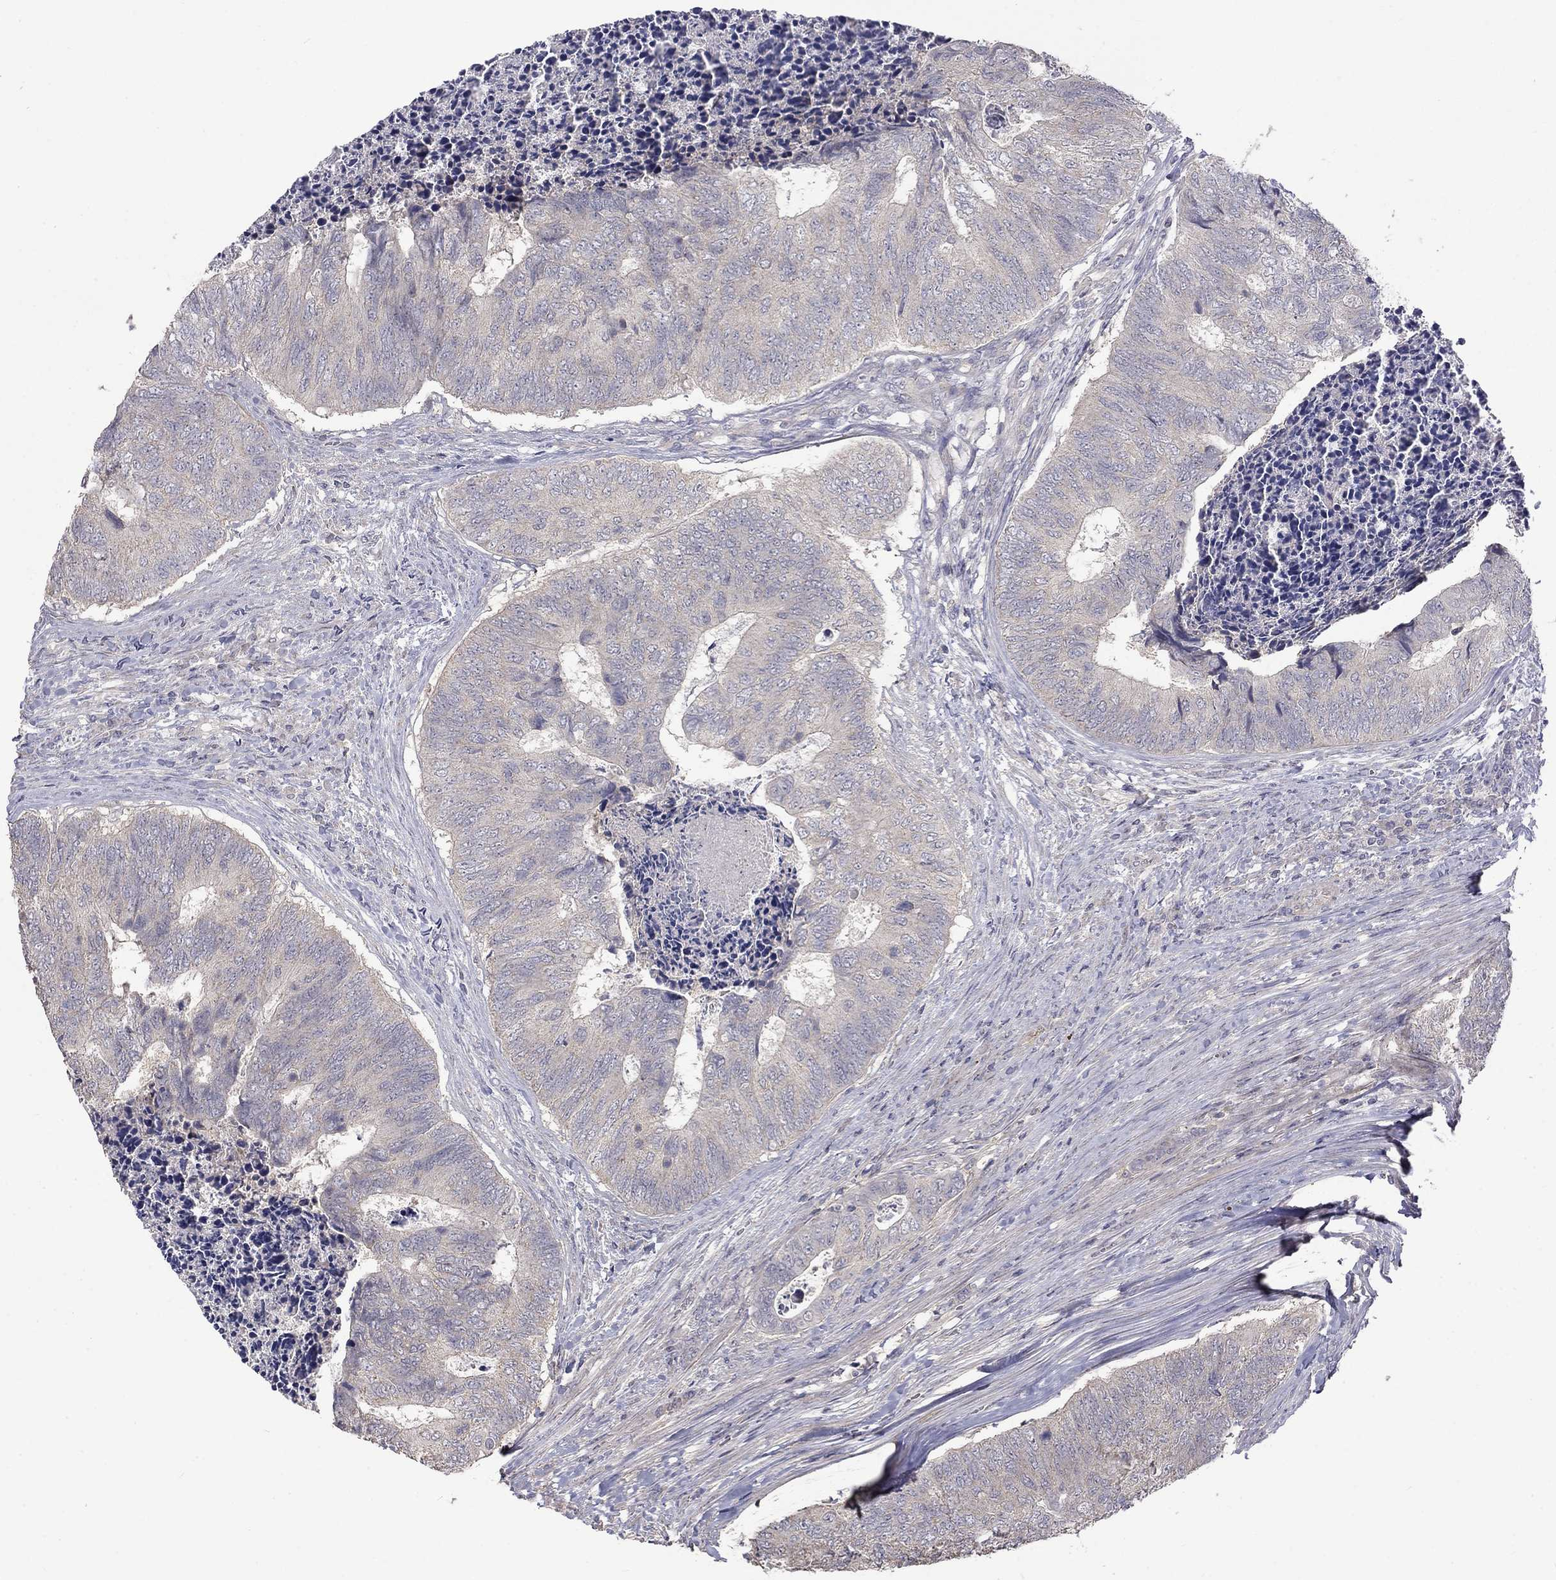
{"staining": {"intensity": "weak", "quantity": "<25%", "location": "cytoplasmic/membranous"}, "tissue": "colorectal cancer", "cell_type": "Tumor cells", "image_type": "cancer", "snomed": [{"axis": "morphology", "description": "Adenocarcinoma, NOS"}, {"axis": "topography", "description": "Colon"}], "caption": "There is no significant staining in tumor cells of colorectal cancer (adenocarcinoma). (Immunohistochemistry (ihc), brightfield microscopy, high magnification).", "gene": "SLC39A14", "patient": {"sex": "female", "age": 67}}